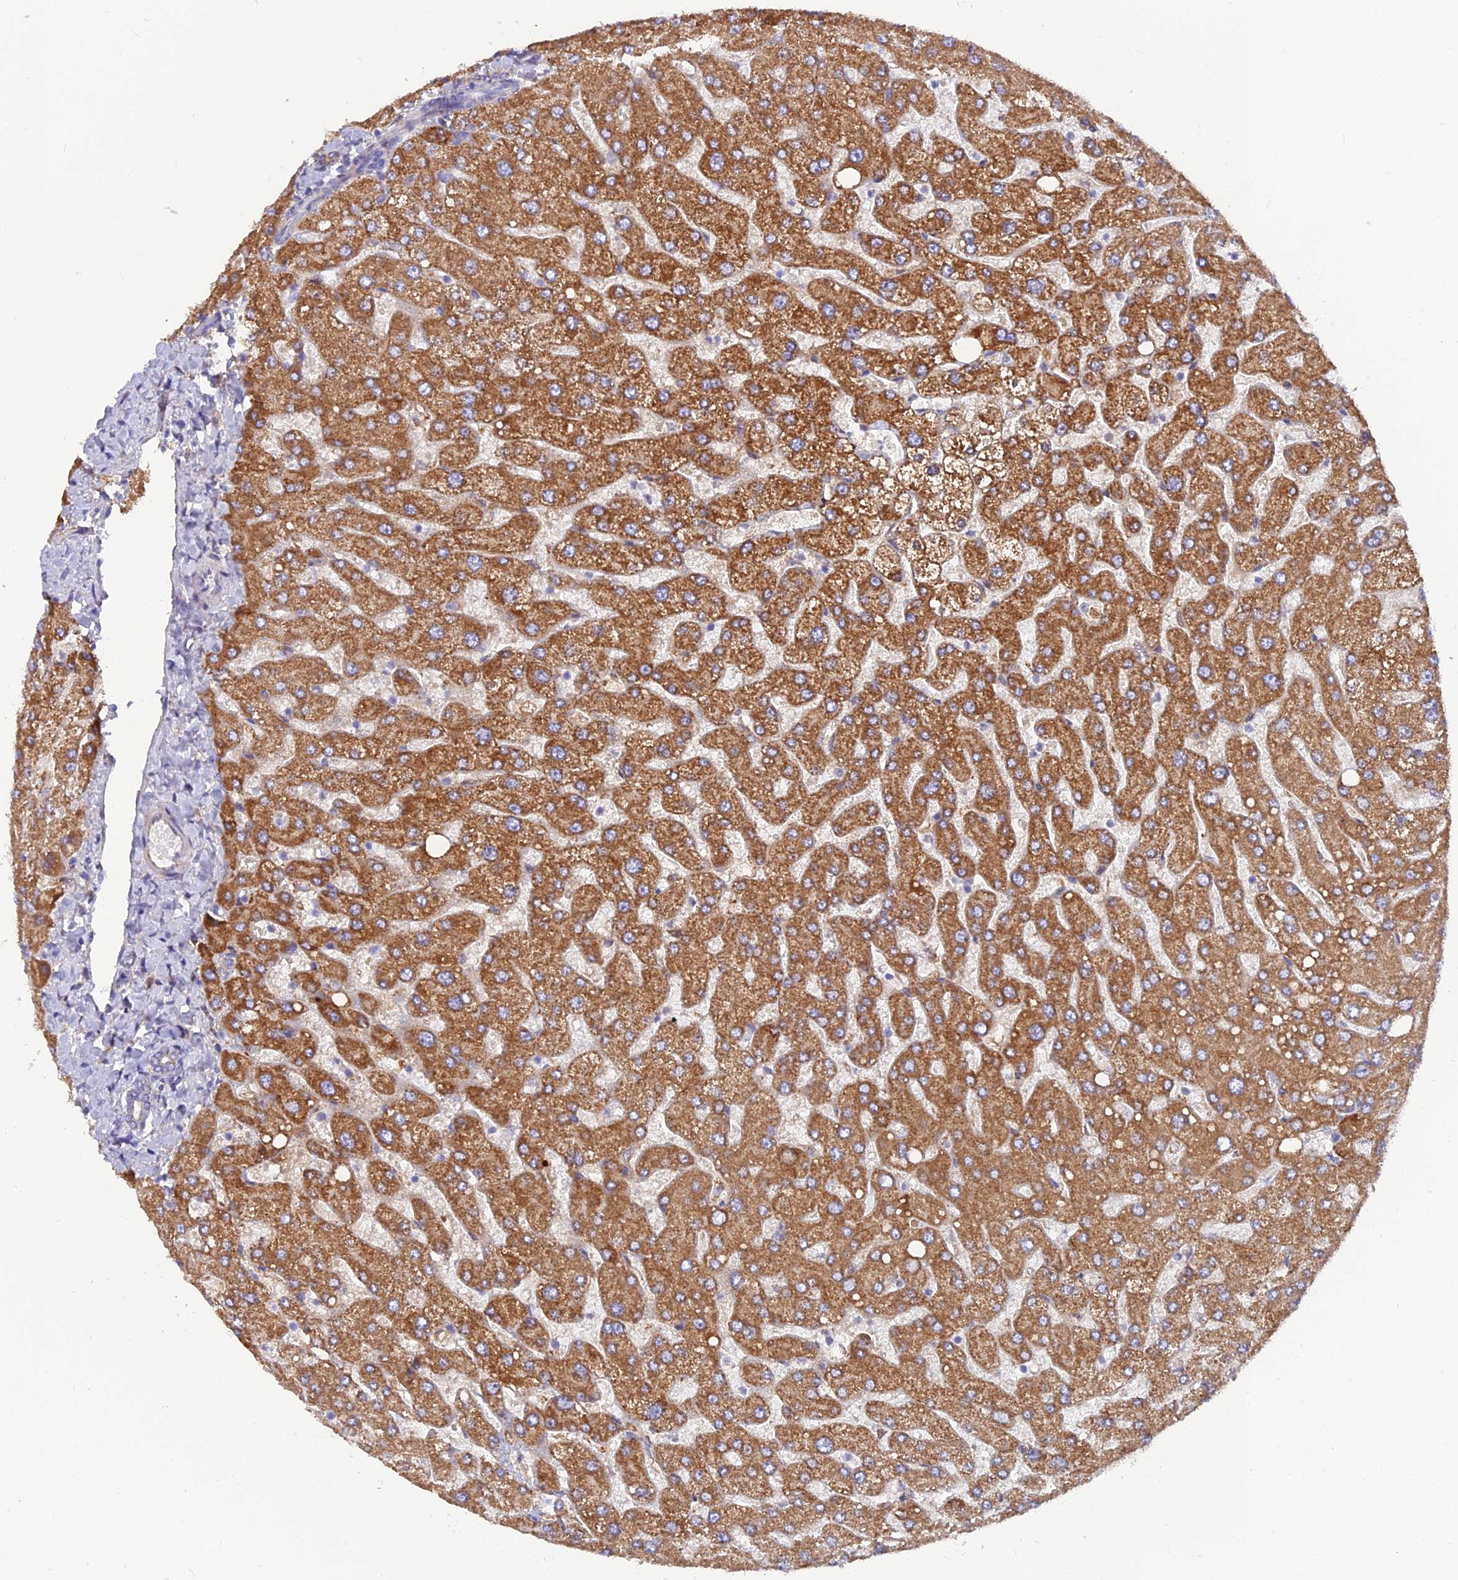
{"staining": {"intensity": "moderate", "quantity": "<25%", "location": "cytoplasmic/membranous"}, "tissue": "liver", "cell_type": "Cholangiocytes", "image_type": "normal", "snomed": [{"axis": "morphology", "description": "Normal tissue, NOS"}, {"axis": "topography", "description": "Liver"}], "caption": "This image demonstrates immunohistochemistry staining of unremarkable liver, with low moderate cytoplasmic/membranous expression in approximately <25% of cholangiocytes.", "gene": "TIGD6", "patient": {"sex": "male", "age": 55}}